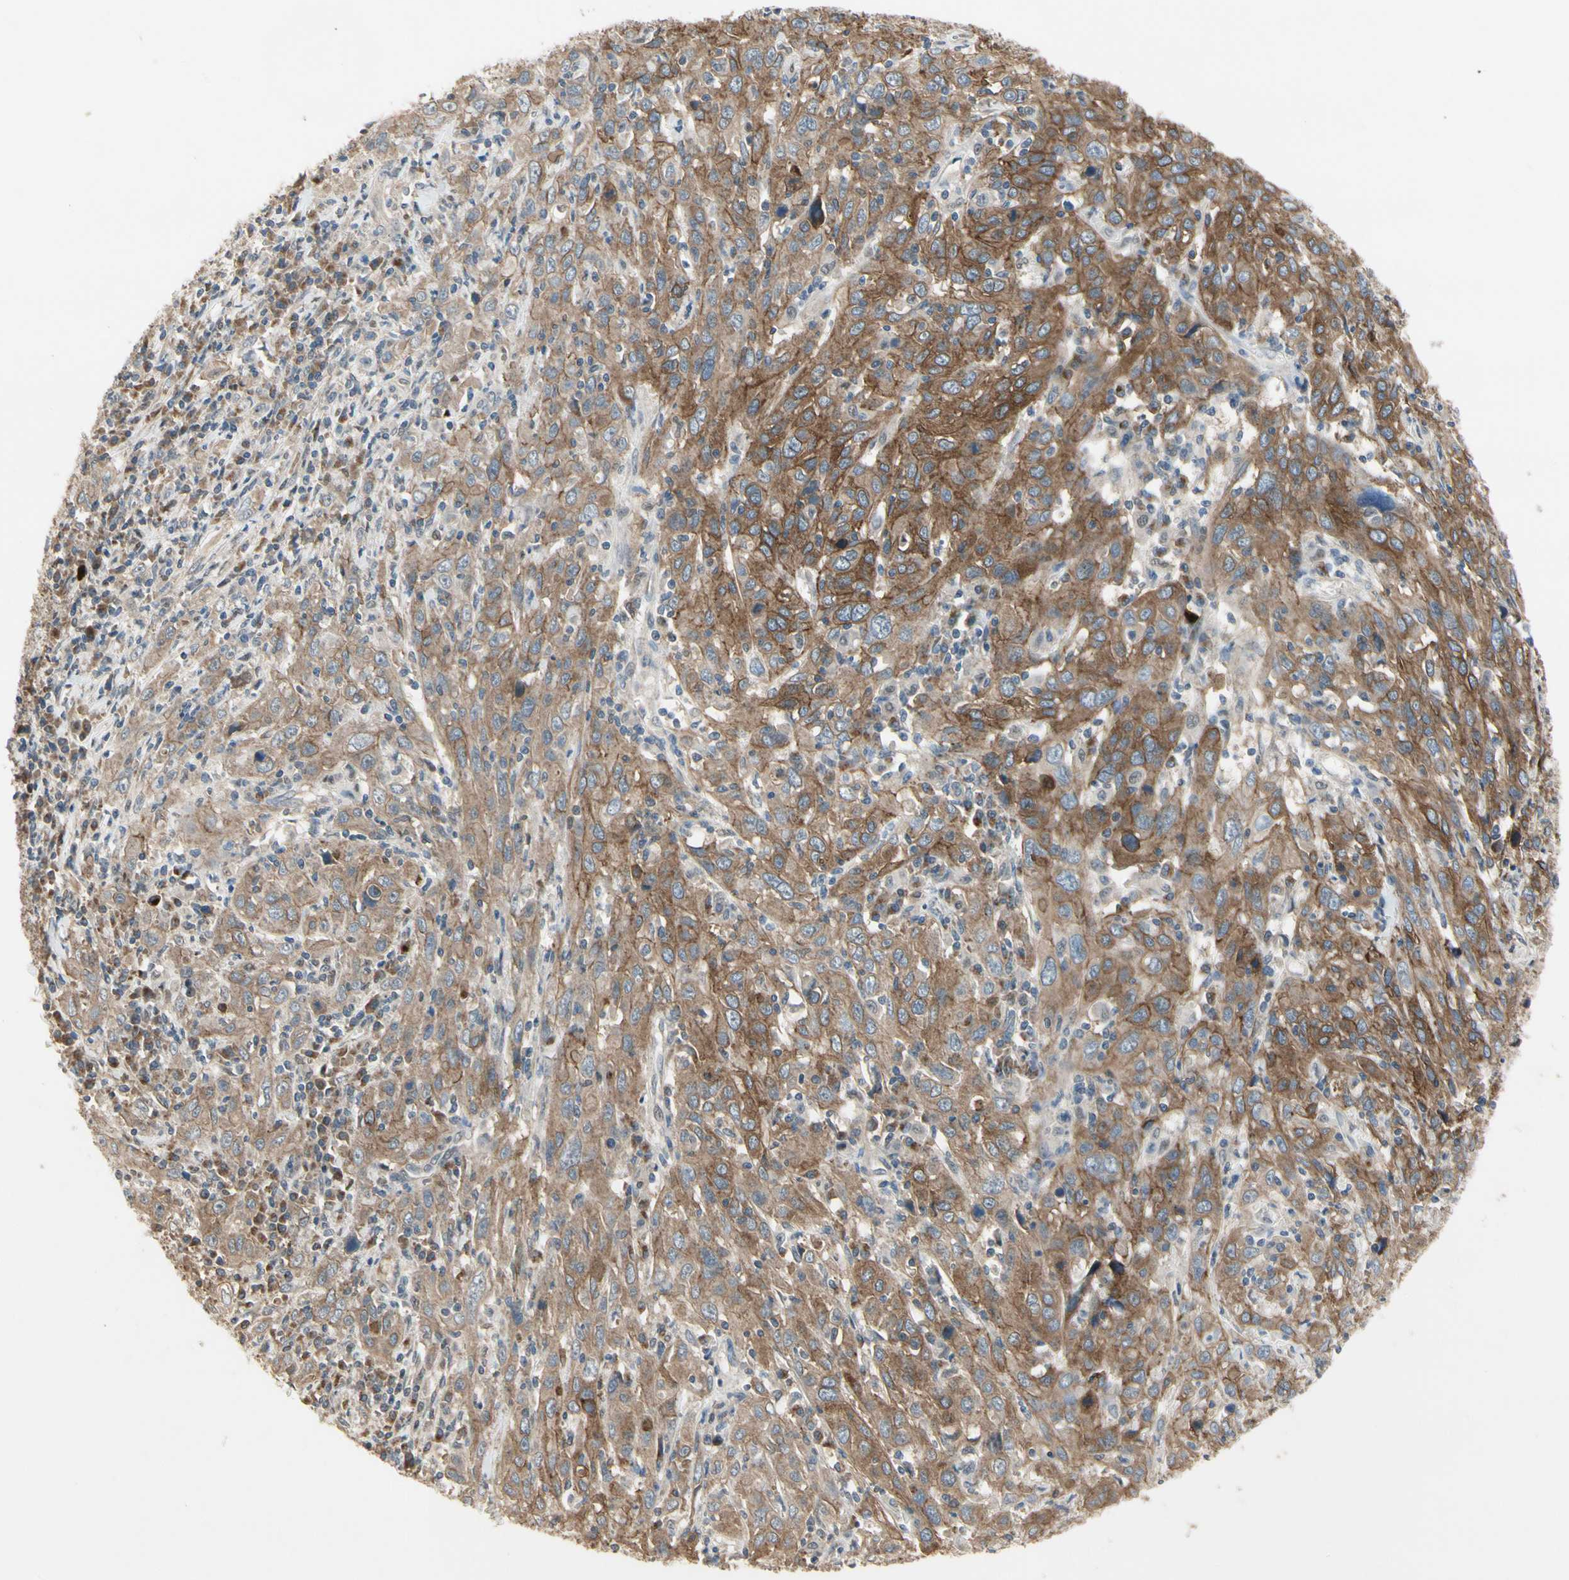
{"staining": {"intensity": "moderate", "quantity": ">75%", "location": "cytoplasmic/membranous"}, "tissue": "cervical cancer", "cell_type": "Tumor cells", "image_type": "cancer", "snomed": [{"axis": "morphology", "description": "Squamous cell carcinoma, NOS"}, {"axis": "topography", "description": "Cervix"}], "caption": "Protein staining by IHC exhibits moderate cytoplasmic/membranous staining in approximately >75% of tumor cells in cervical cancer. (IHC, brightfield microscopy, high magnification).", "gene": "CGREF1", "patient": {"sex": "female", "age": 46}}